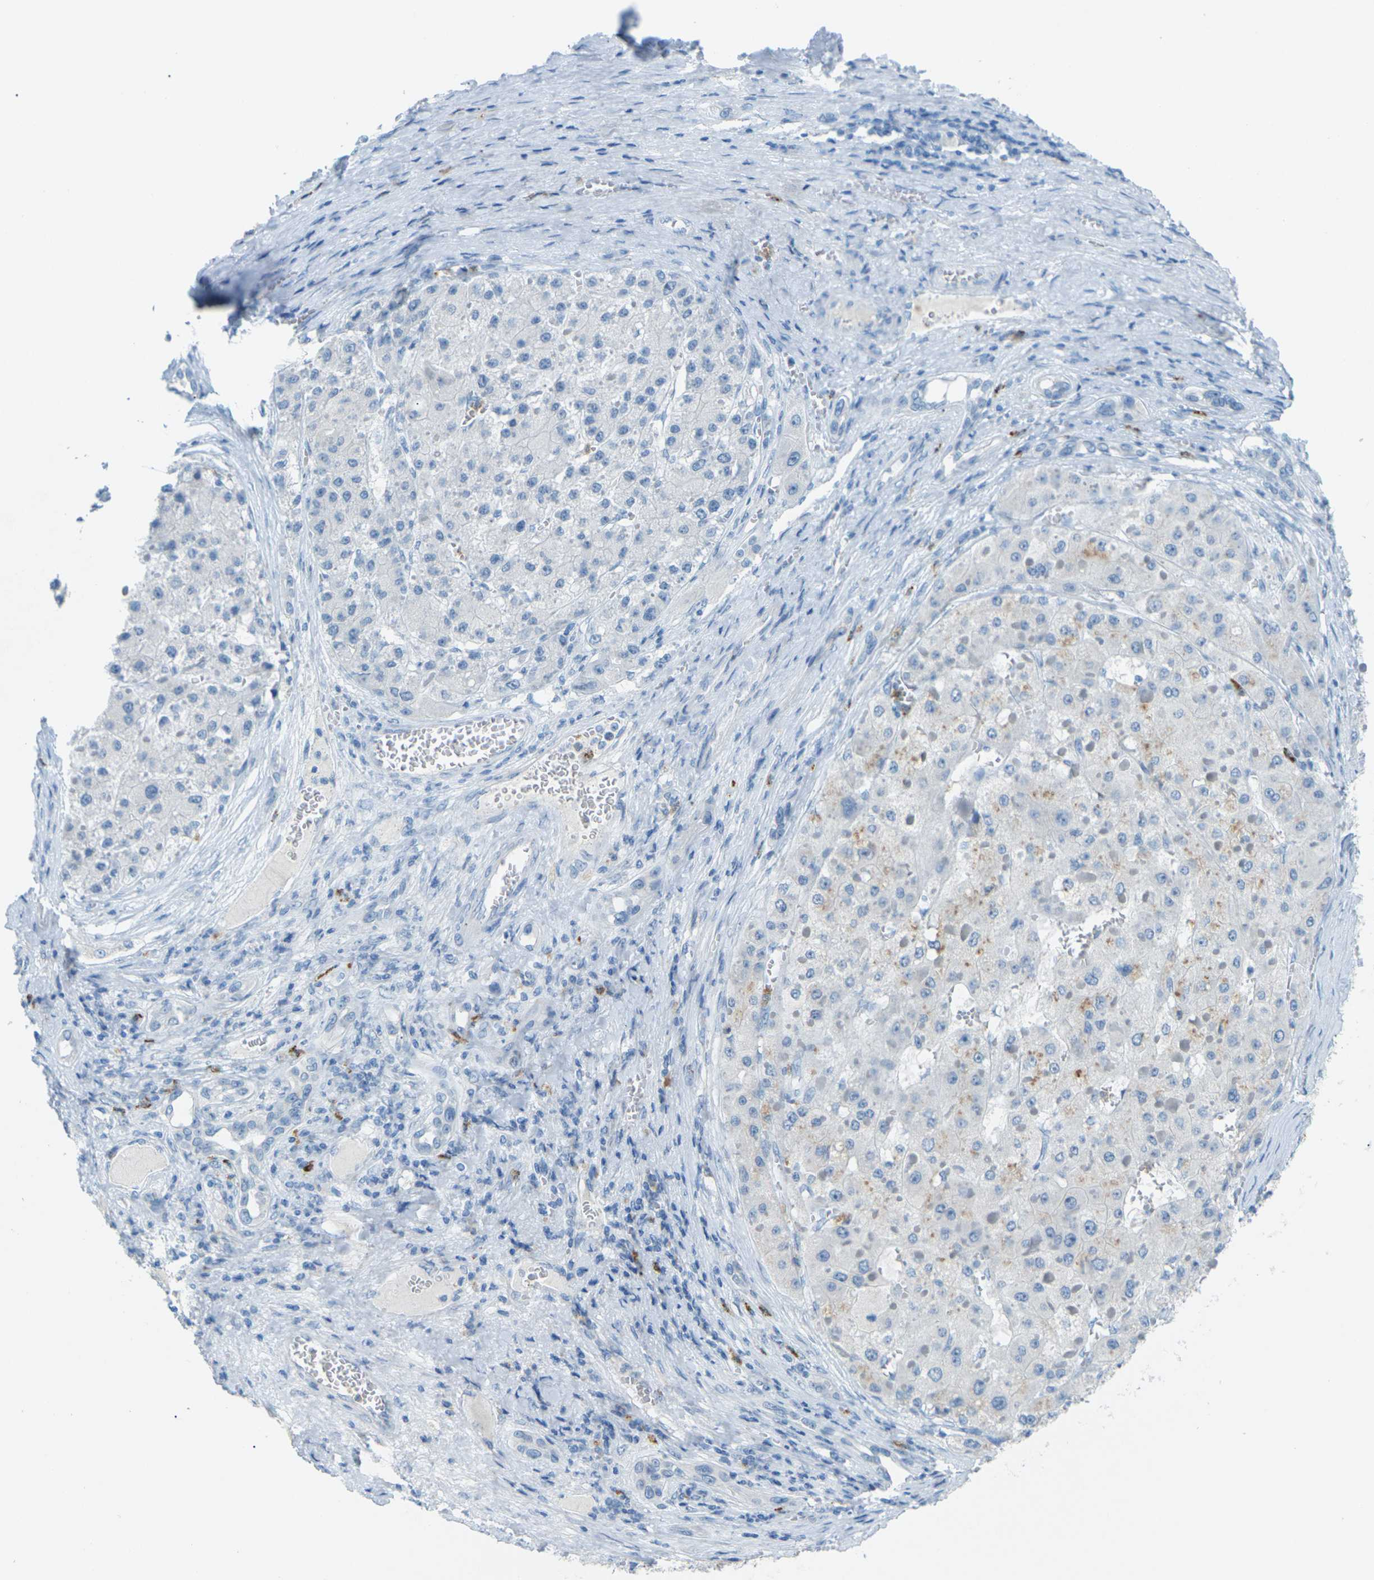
{"staining": {"intensity": "weak", "quantity": "<25%", "location": "cytoplasmic/membranous"}, "tissue": "liver cancer", "cell_type": "Tumor cells", "image_type": "cancer", "snomed": [{"axis": "morphology", "description": "Carcinoma, Hepatocellular, NOS"}, {"axis": "topography", "description": "Liver"}], "caption": "Image shows no significant protein expression in tumor cells of liver cancer (hepatocellular carcinoma).", "gene": "CDH16", "patient": {"sex": "female", "age": 73}}